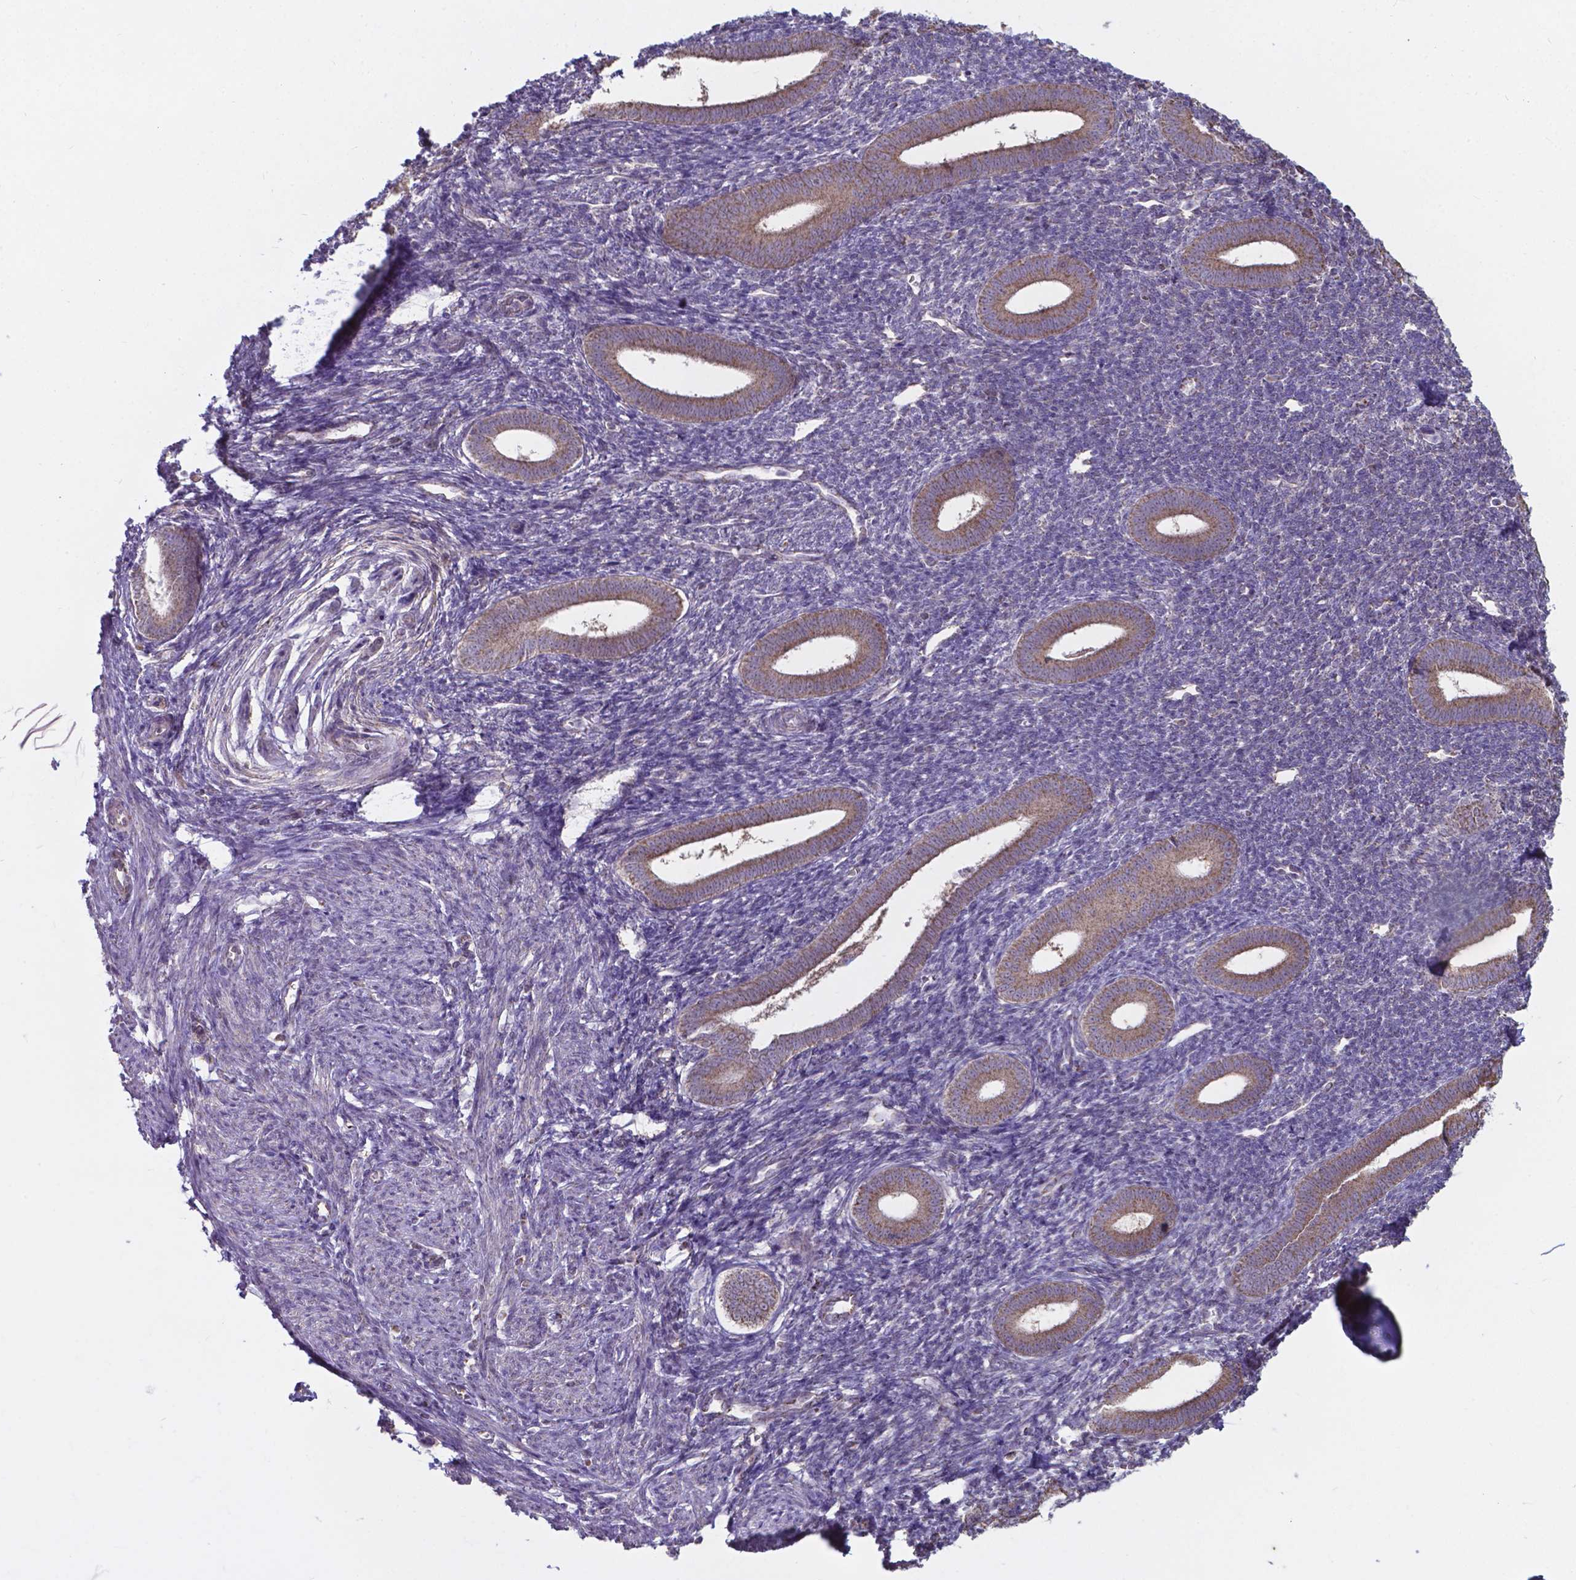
{"staining": {"intensity": "weak", "quantity": "<25%", "location": "cytoplasmic/membranous"}, "tissue": "endometrium", "cell_type": "Cells in endometrial stroma", "image_type": "normal", "snomed": [{"axis": "morphology", "description": "Normal tissue, NOS"}, {"axis": "topography", "description": "Endometrium"}], "caption": "The image shows no significant expression in cells in endometrial stroma of endometrium.", "gene": "FAM114A1", "patient": {"sex": "female", "age": 25}}